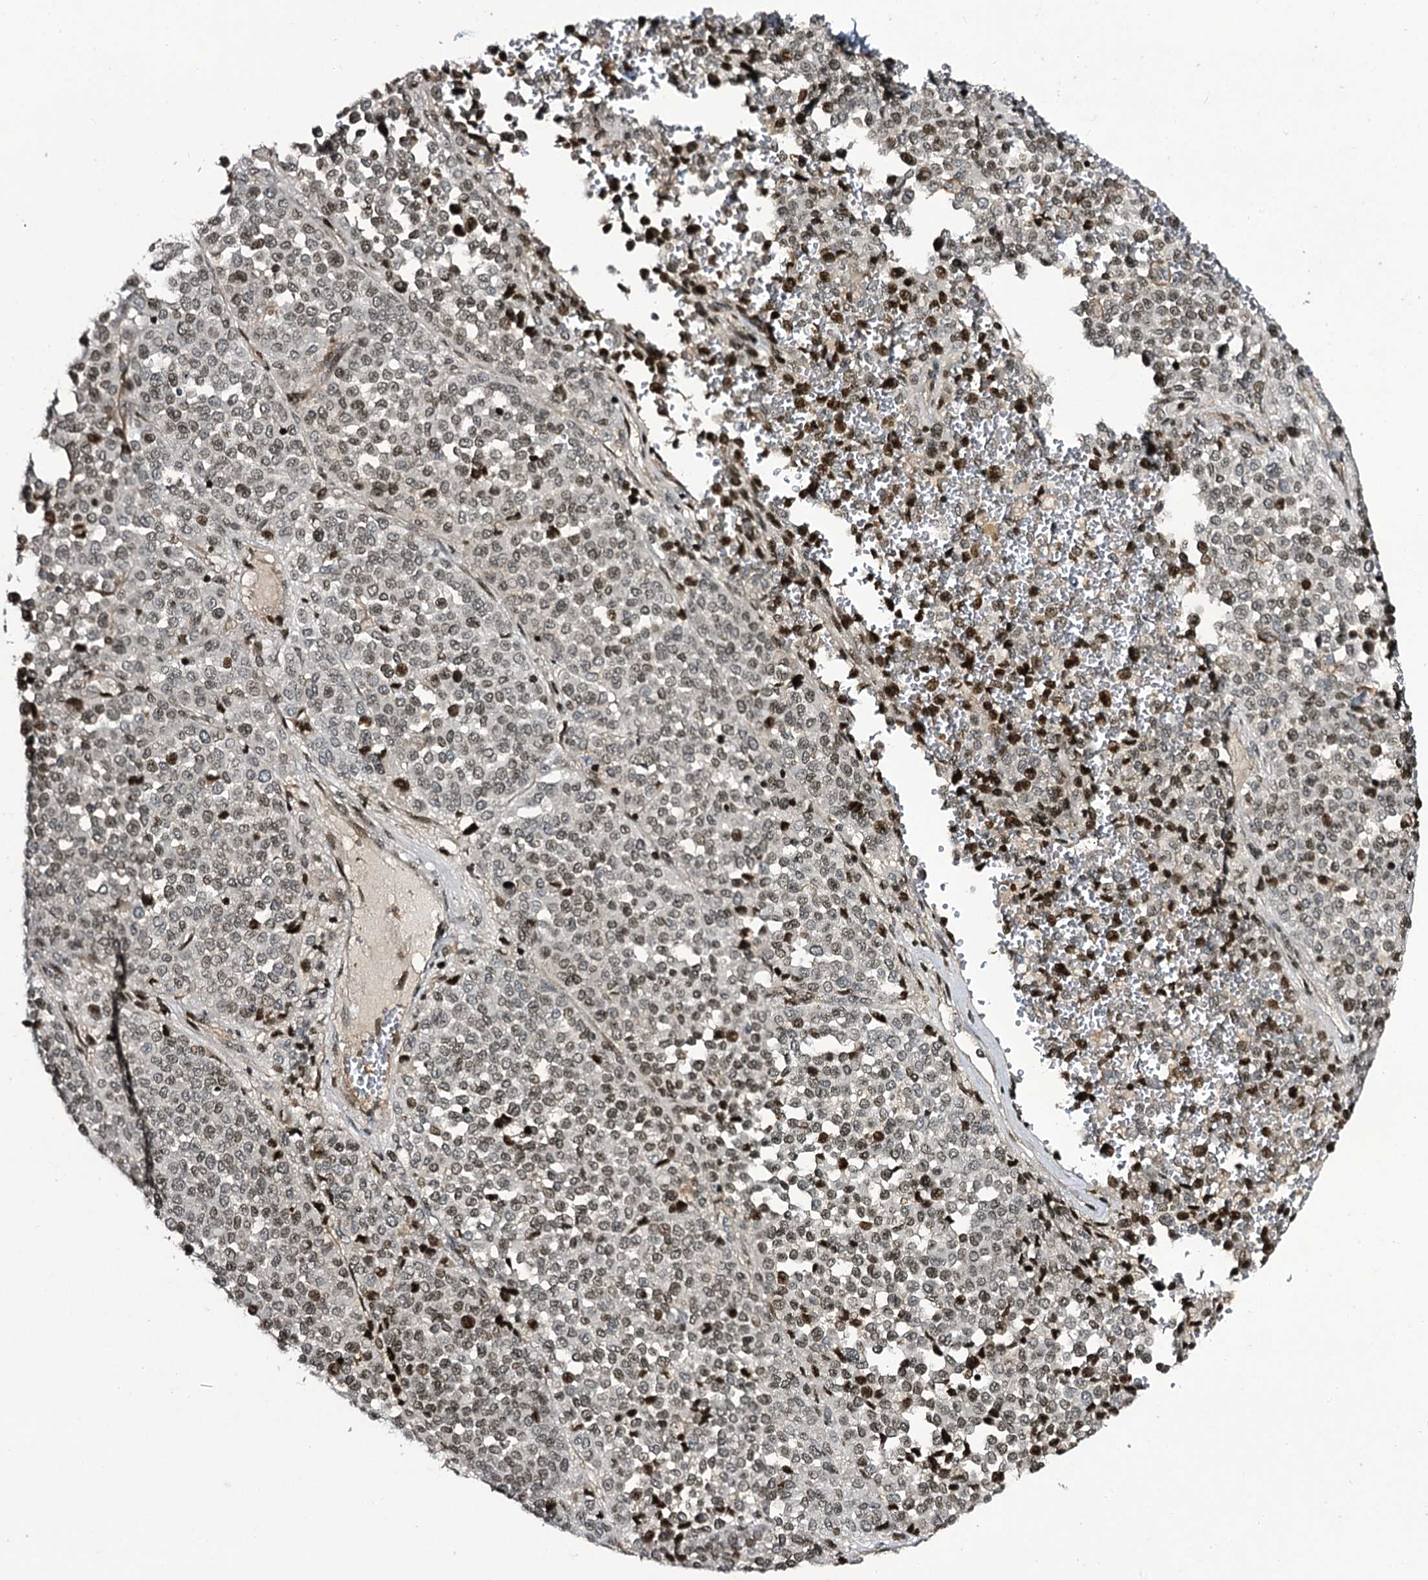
{"staining": {"intensity": "moderate", "quantity": "25%-75%", "location": "nuclear"}, "tissue": "melanoma", "cell_type": "Tumor cells", "image_type": "cancer", "snomed": [{"axis": "morphology", "description": "Malignant melanoma, Metastatic site"}, {"axis": "topography", "description": "Pancreas"}], "caption": "DAB immunohistochemical staining of human melanoma exhibits moderate nuclear protein positivity in approximately 25%-75% of tumor cells.", "gene": "ITFG2", "patient": {"sex": "female", "age": 30}}